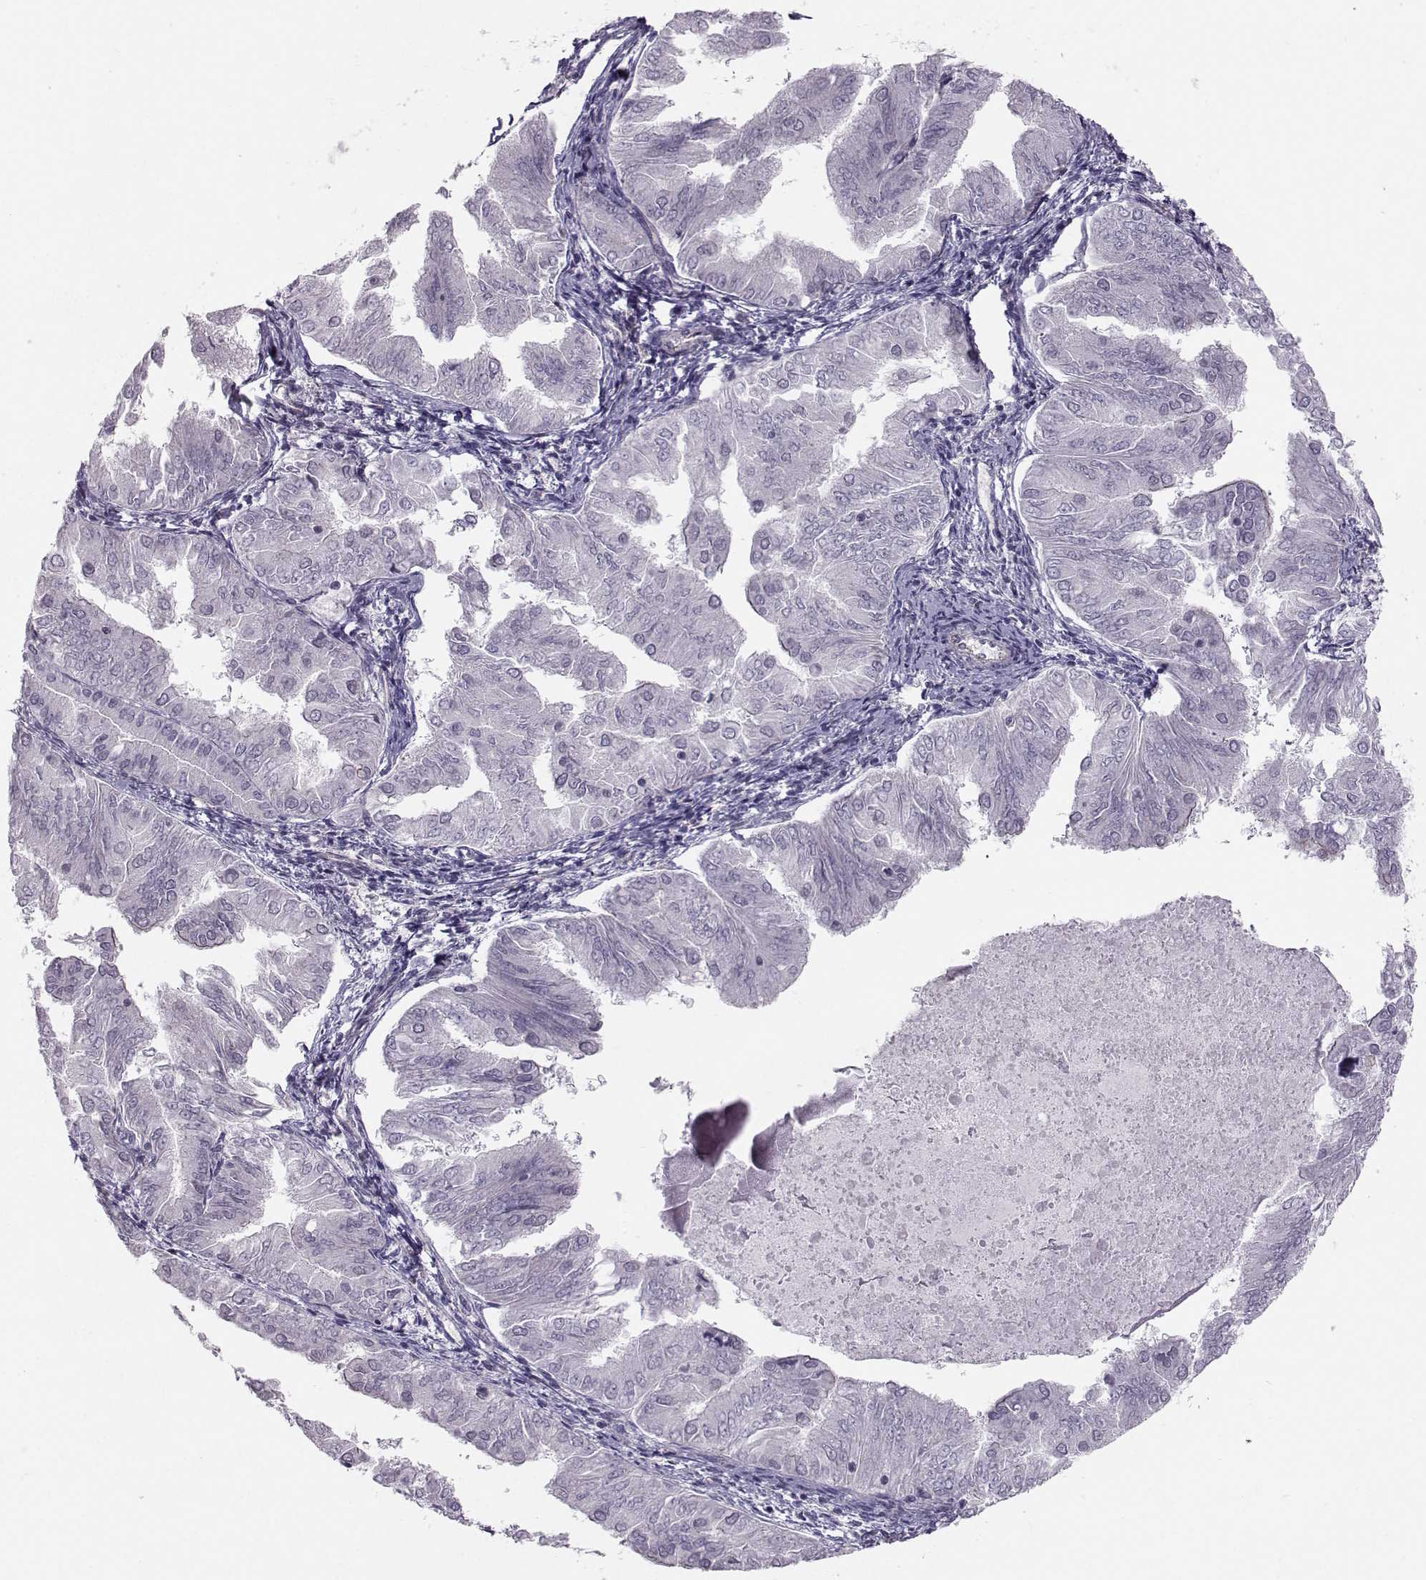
{"staining": {"intensity": "weak", "quantity": "<25%", "location": "cytoplasmic/membranous"}, "tissue": "endometrial cancer", "cell_type": "Tumor cells", "image_type": "cancer", "snomed": [{"axis": "morphology", "description": "Adenocarcinoma, NOS"}, {"axis": "topography", "description": "Endometrium"}], "caption": "Immunohistochemistry histopathology image of neoplastic tissue: endometrial cancer (adenocarcinoma) stained with DAB (3,3'-diaminobenzidine) displays no significant protein positivity in tumor cells.", "gene": "MAST1", "patient": {"sex": "female", "age": 53}}